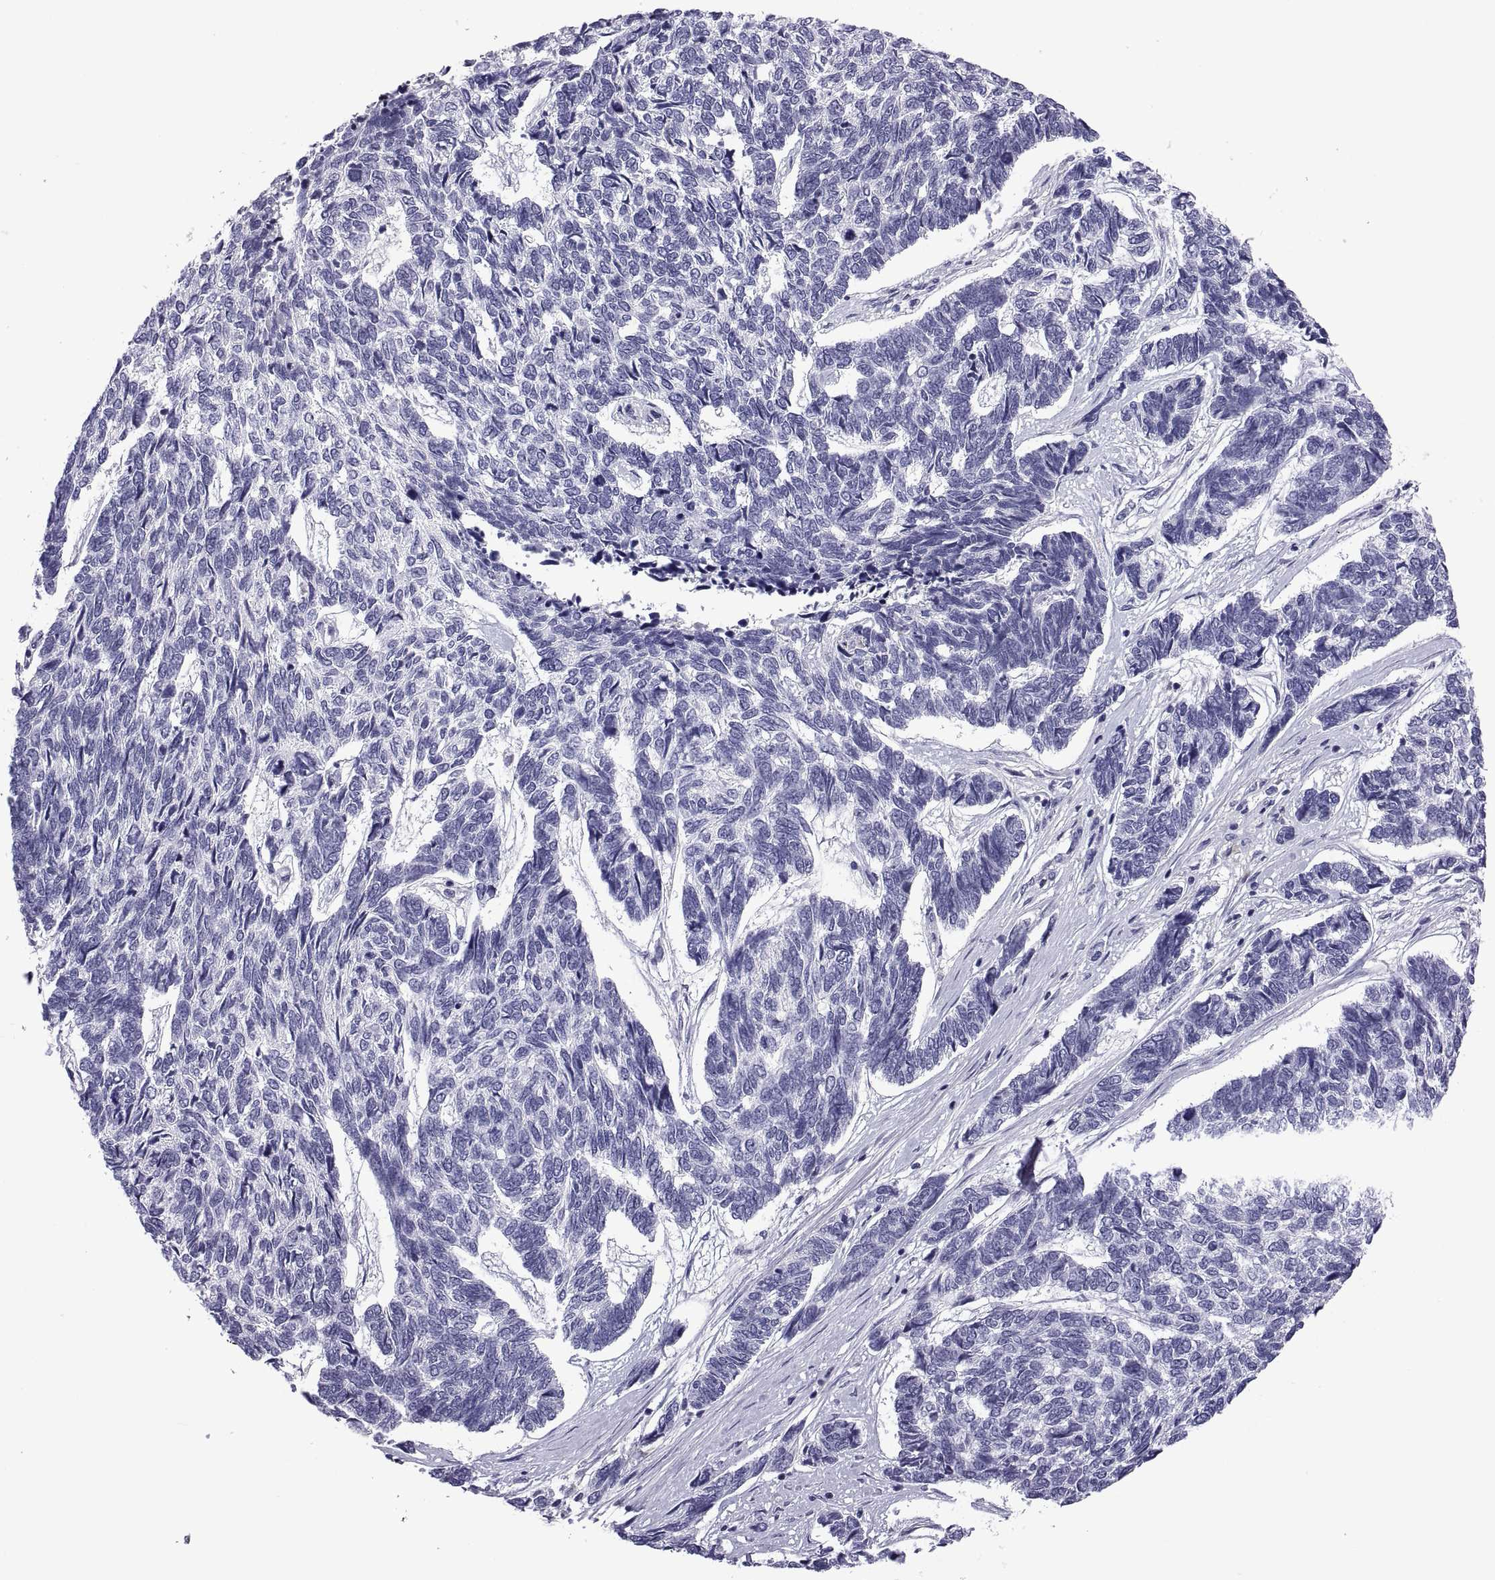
{"staining": {"intensity": "negative", "quantity": "none", "location": "none"}, "tissue": "skin cancer", "cell_type": "Tumor cells", "image_type": "cancer", "snomed": [{"axis": "morphology", "description": "Basal cell carcinoma"}, {"axis": "topography", "description": "Skin"}], "caption": "Tumor cells show no significant protein expression in skin cancer (basal cell carcinoma). The staining is performed using DAB brown chromogen with nuclei counter-stained in using hematoxylin.", "gene": "RGS19", "patient": {"sex": "female", "age": 65}}